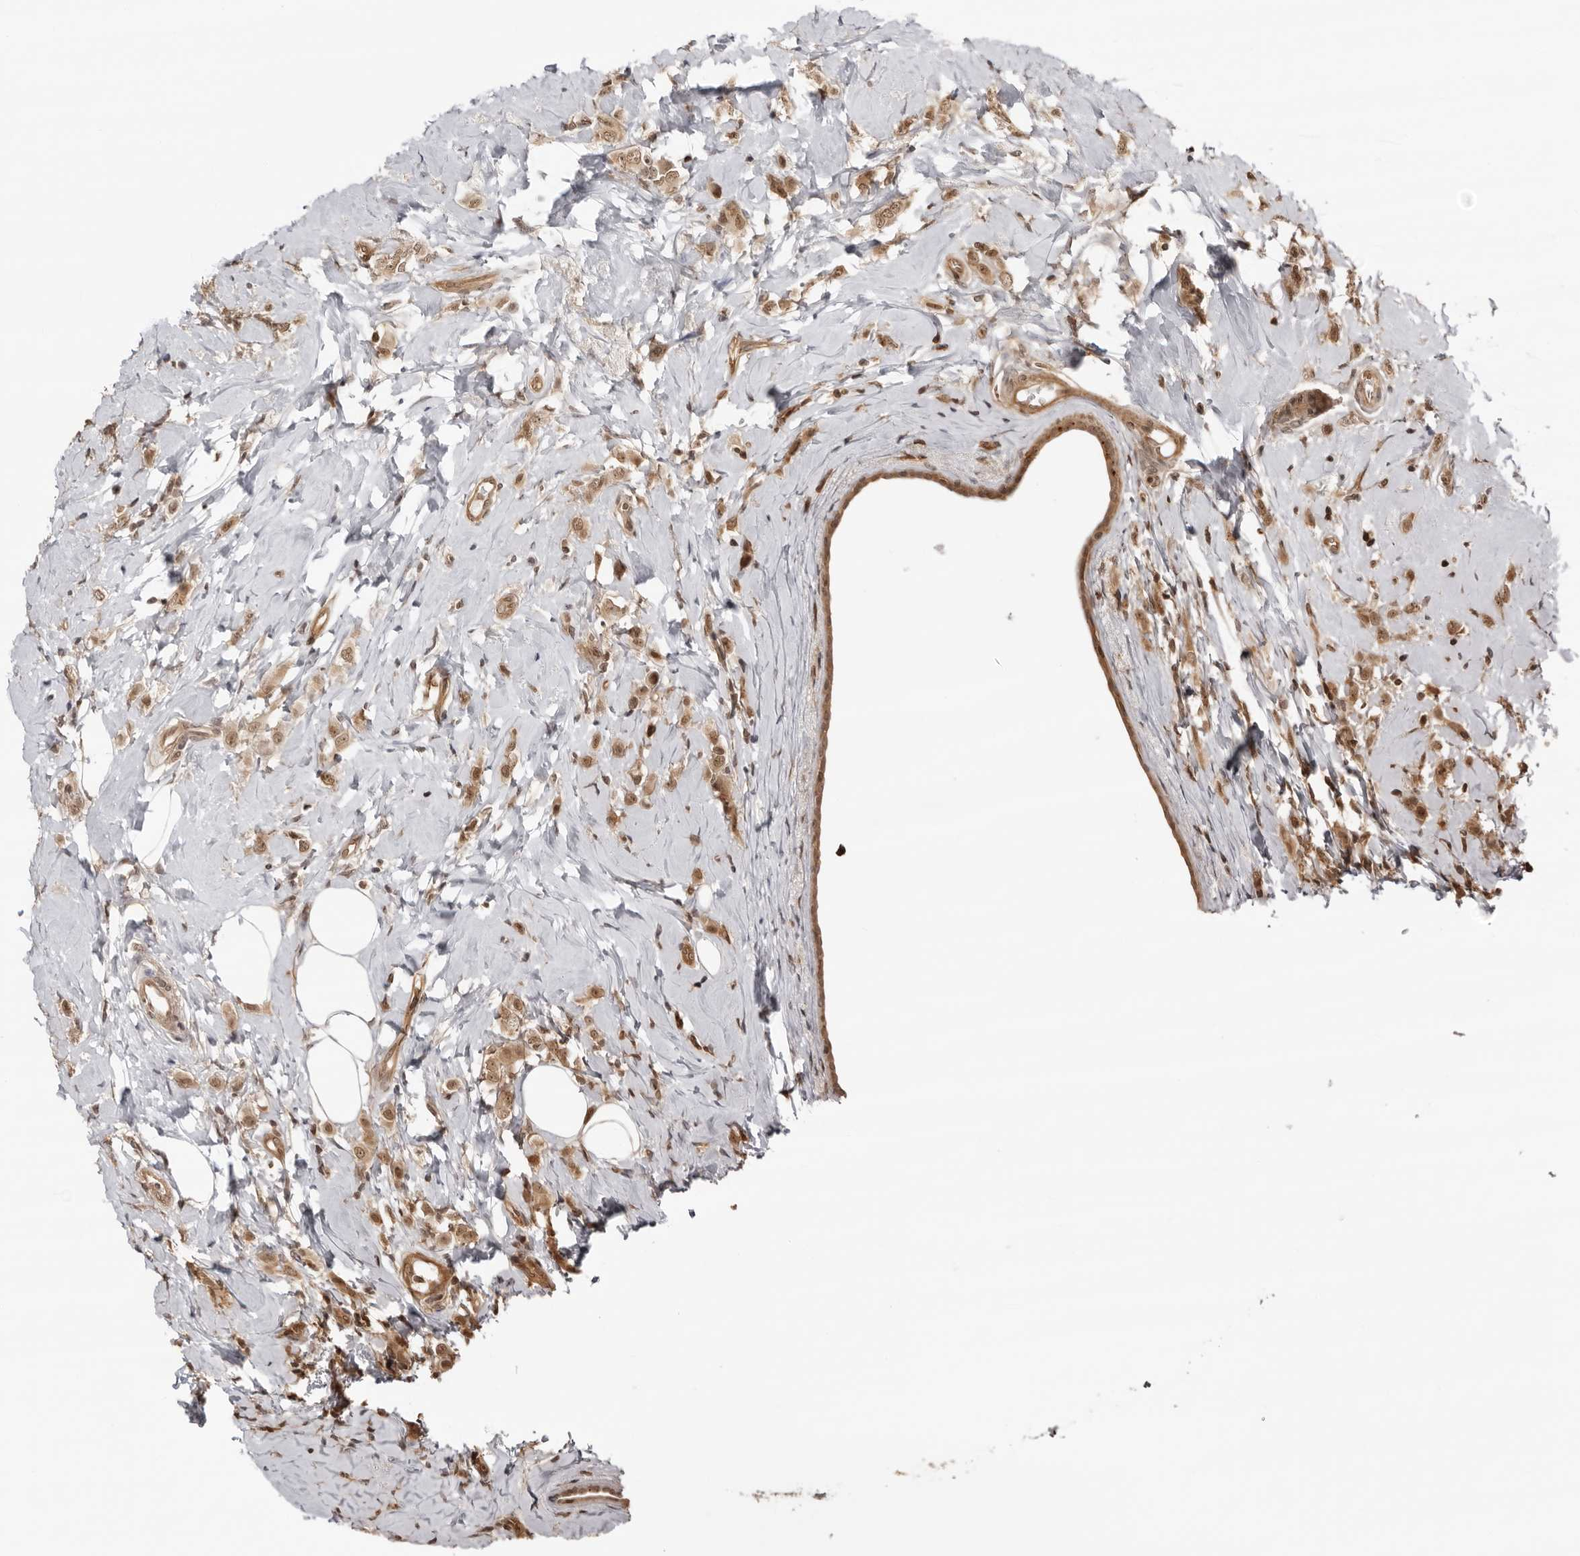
{"staining": {"intensity": "moderate", "quantity": ">75%", "location": "cytoplasmic/membranous,nuclear"}, "tissue": "breast cancer", "cell_type": "Tumor cells", "image_type": "cancer", "snomed": [{"axis": "morphology", "description": "Lobular carcinoma"}, {"axis": "topography", "description": "Breast"}], "caption": "Brown immunohistochemical staining in human breast lobular carcinoma exhibits moderate cytoplasmic/membranous and nuclear expression in about >75% of tumor cells.", "gene": "SDE2", "patient": {"sex": "female", "age": 47}}